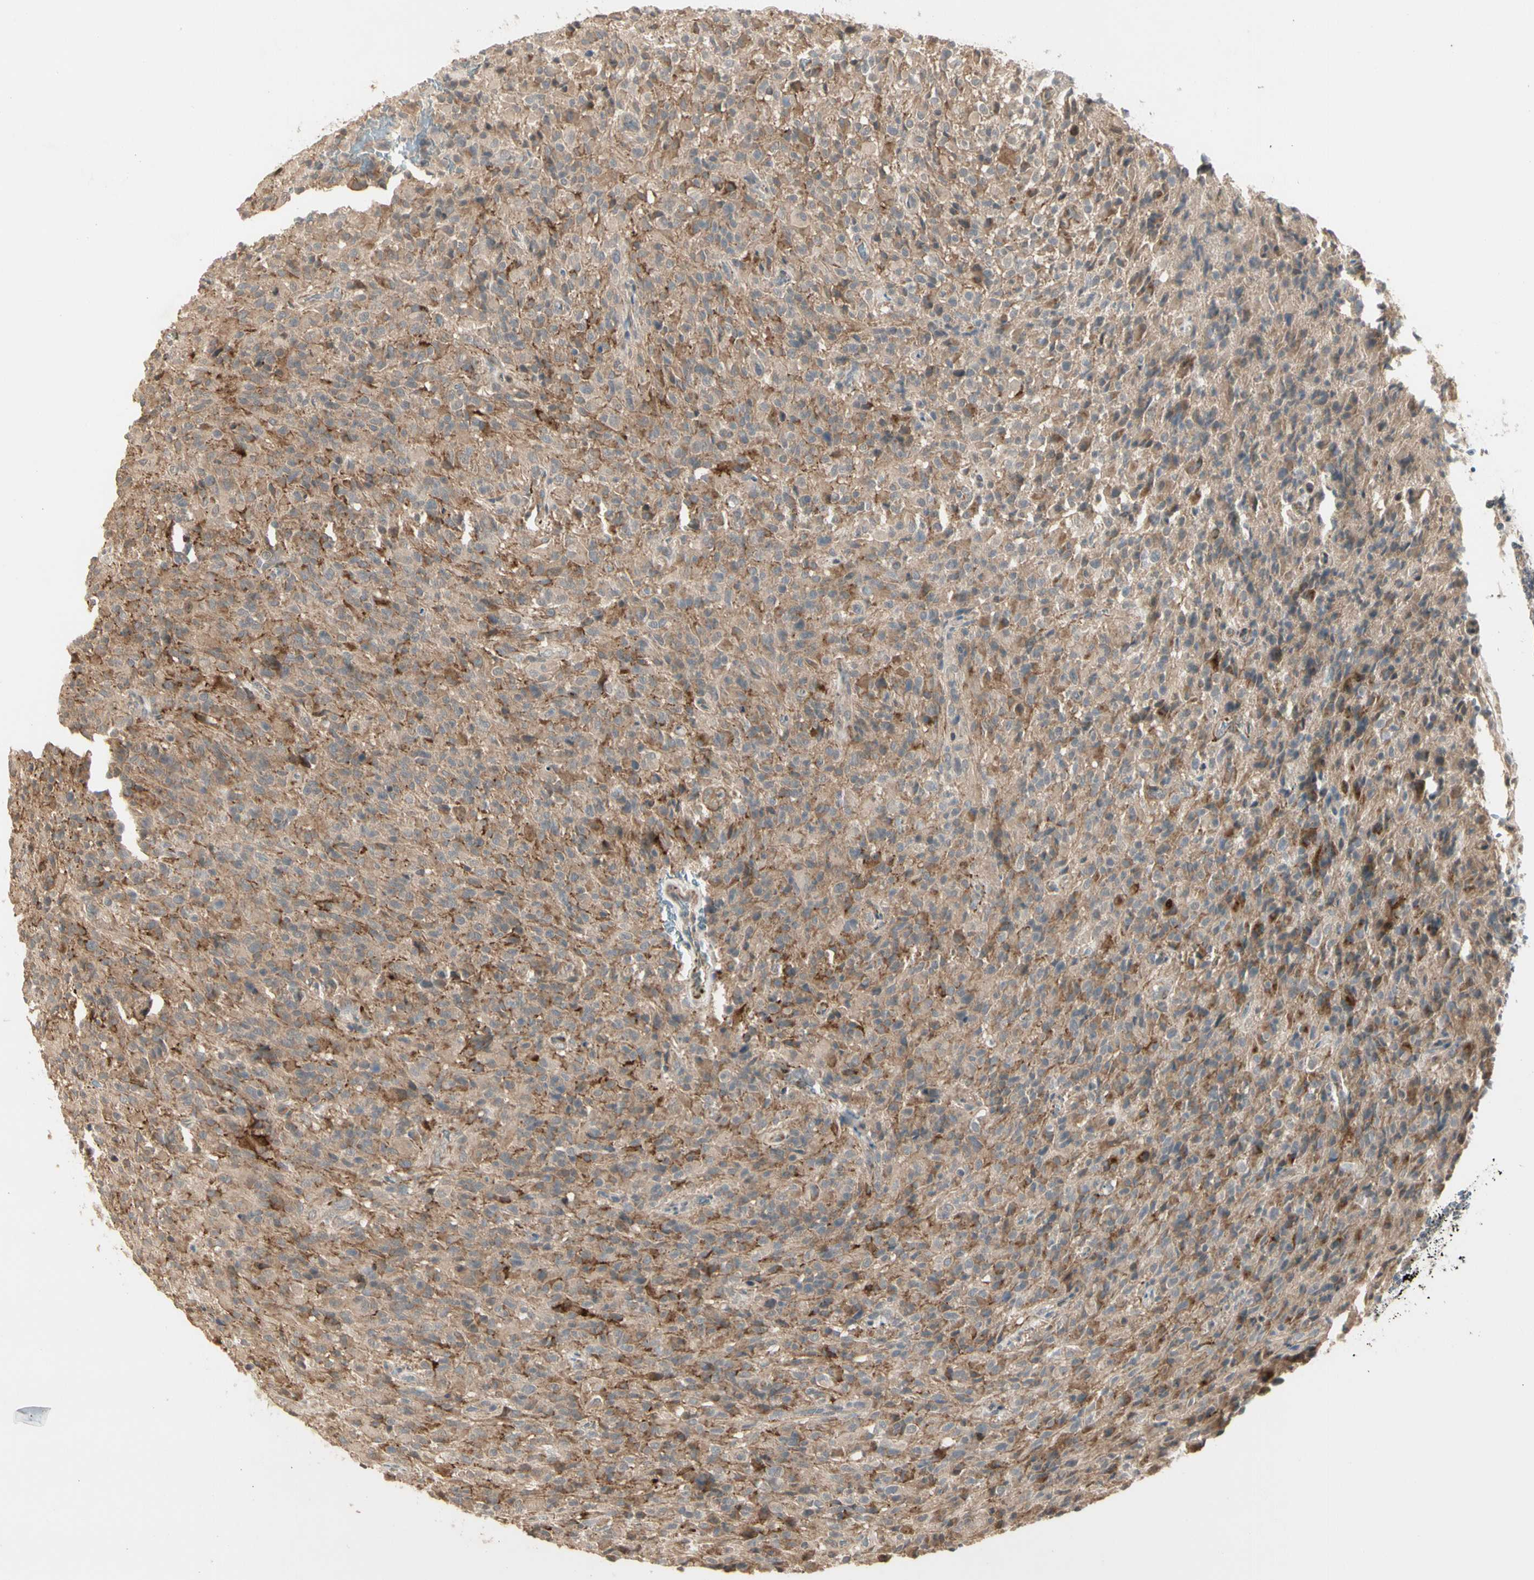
{"staining": {"intensity": "moderate", "quantity": ">75%", "location": "cytoplasmic/membranous"}, "tissue": "glioma", "cell_type": "Tumor cells", "image_type": "cancer", "snomed": [{"axis": "morphology", "description": "Glioma, malignant, High grade"}, {"axis": "topography", "description": "Brain"}], "caption": "An immunohistochemistry photomicrograph of neoplastic tissue is shown. Protein staining in brown shows moderate cytoplasmic/membranous positivity in malignant glioma (high-grade) within tumor cells.", "gene": "ATG4C", "patient": {"sex": "male", "age": 71}}